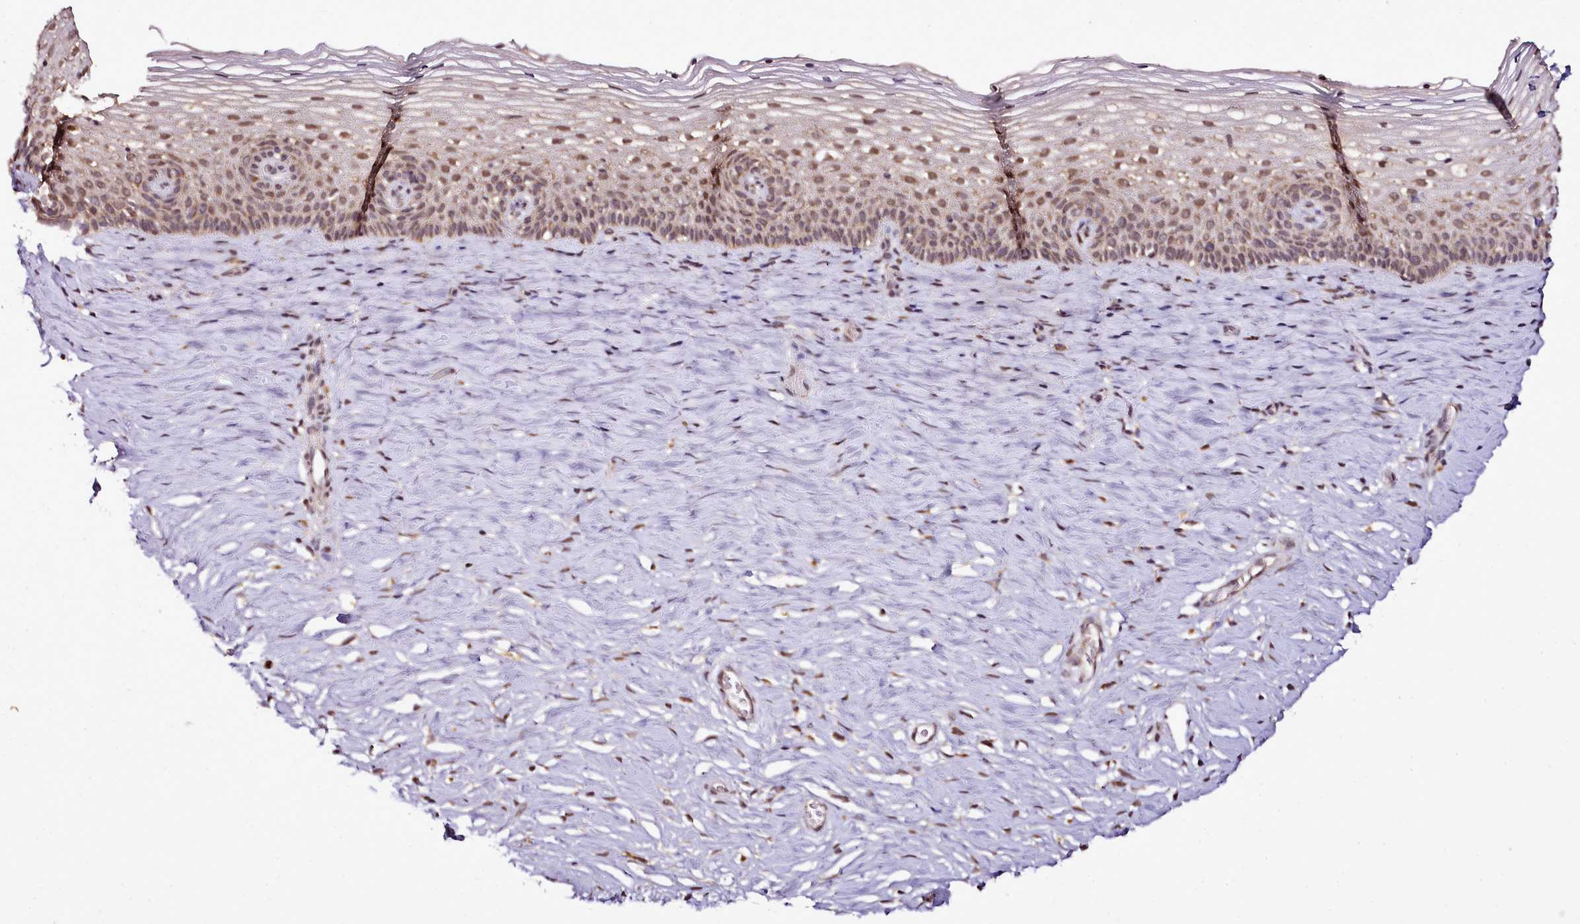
{"staining": {"intensity": "moderate", "quantity": "<25%", "location": "cytoplasmic/membranous,nuclear"}, "tissue": "cervix", "cell_type": "Glandular cells", "image_type": "normal", "snomed": [{"axis": "morphology", "description": "Normal tissue, NOS"}, {"axis": "topography", "description": "Cervix"}], "caption": "Human cervix stained with a brown dye reveals moderate cytoplasmic/membranous,nuclear positive positivity in about <25% of glandular cells.", "gene": "EDIL3", "patient": {"sex": "female", "age": 33}}